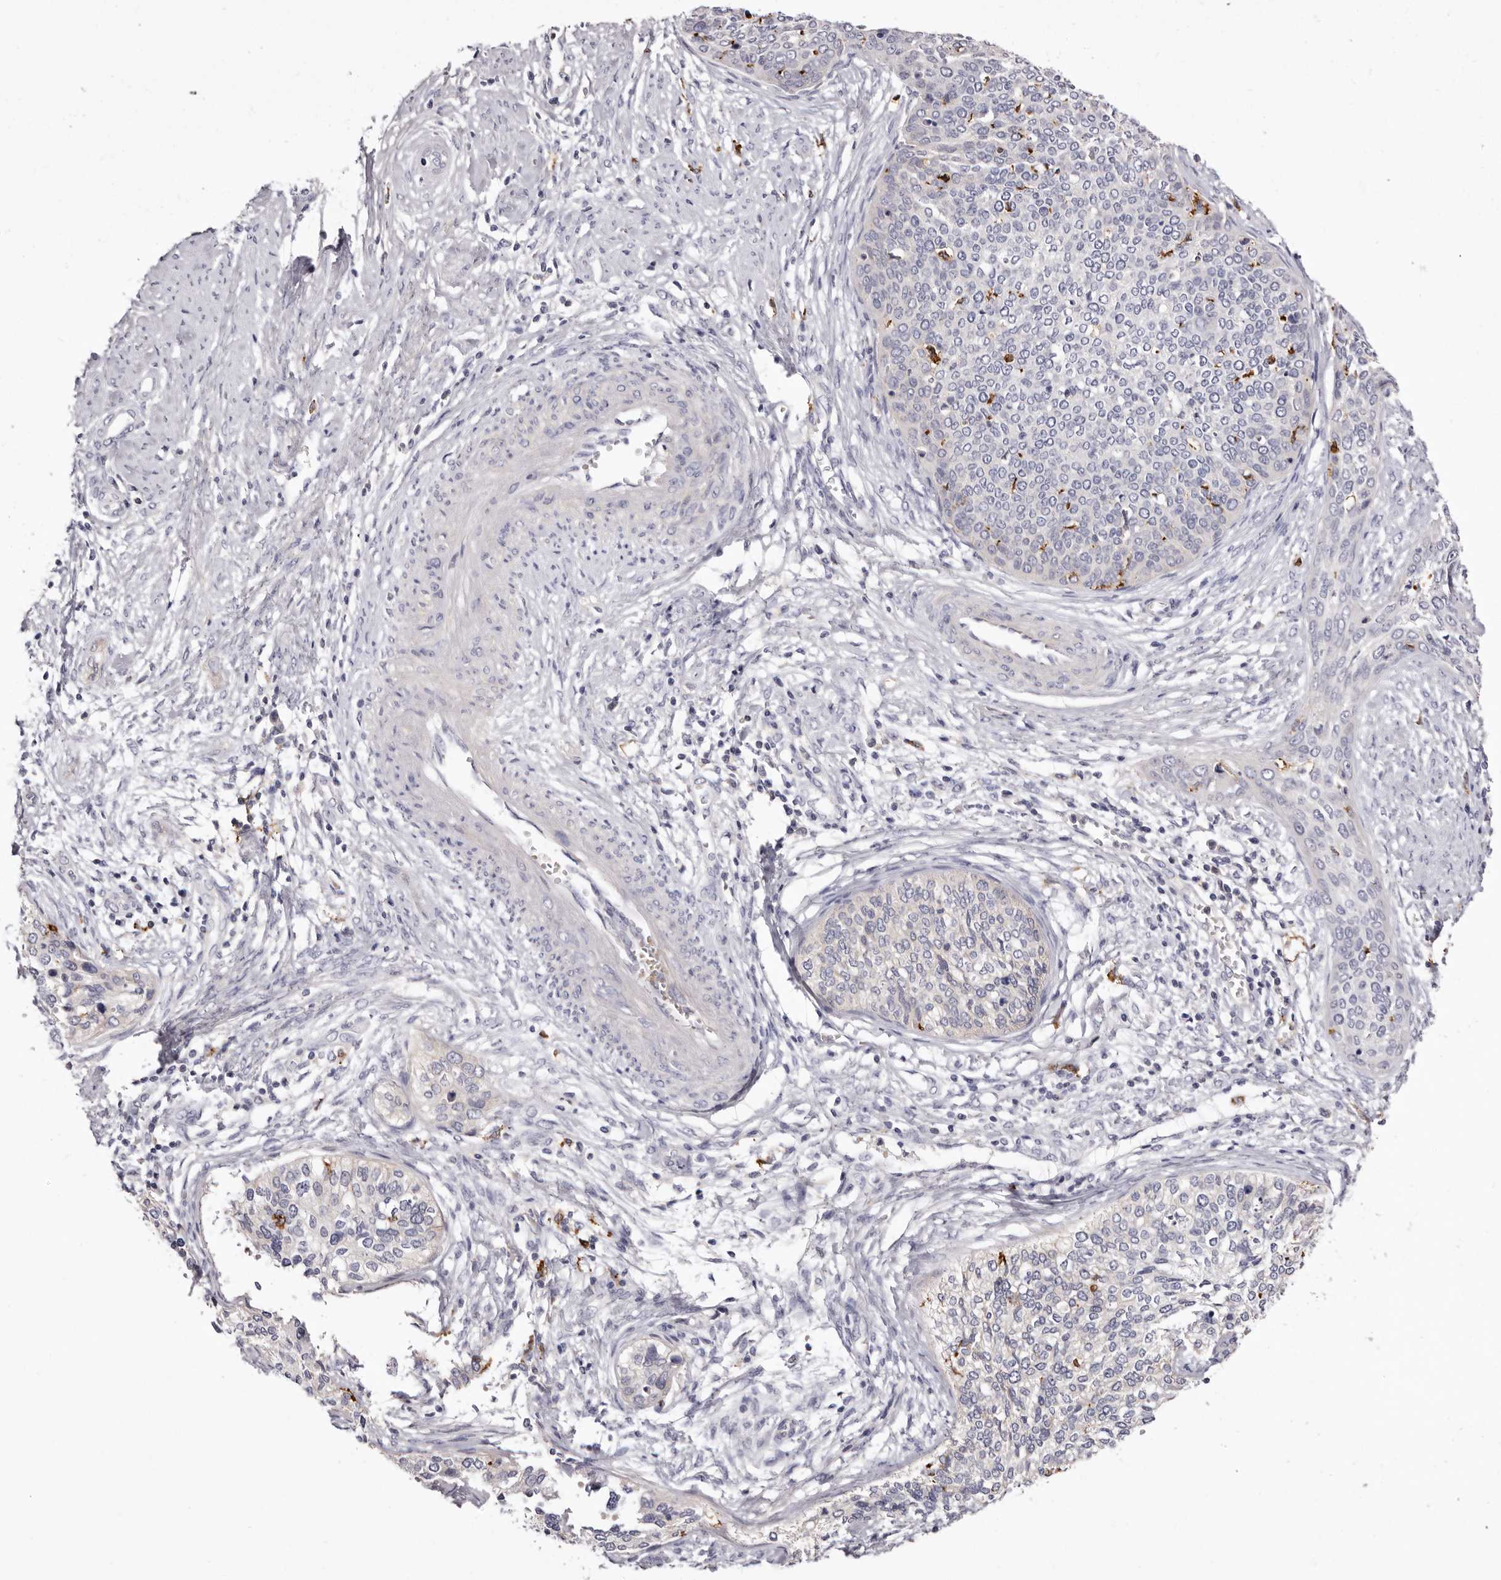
{"staining": {"intensity": "negative", "quantity": "none", "location": "none"}, "tissue": "cervical cancer", "cell_type": "Tumor cells", "image_type": "cancer", "snomed": [{"axis": "morphology", "description": "Squamous cell carcinoma, NOS"}, {"axis": "topography", "description": "Cervix"}], "caption": "IHC of human squamous cell carcinoma (cervical) shows no staining in tumor cells.", "gene": "S1PR5", "patient": {"sex": "female", "age": 37}}